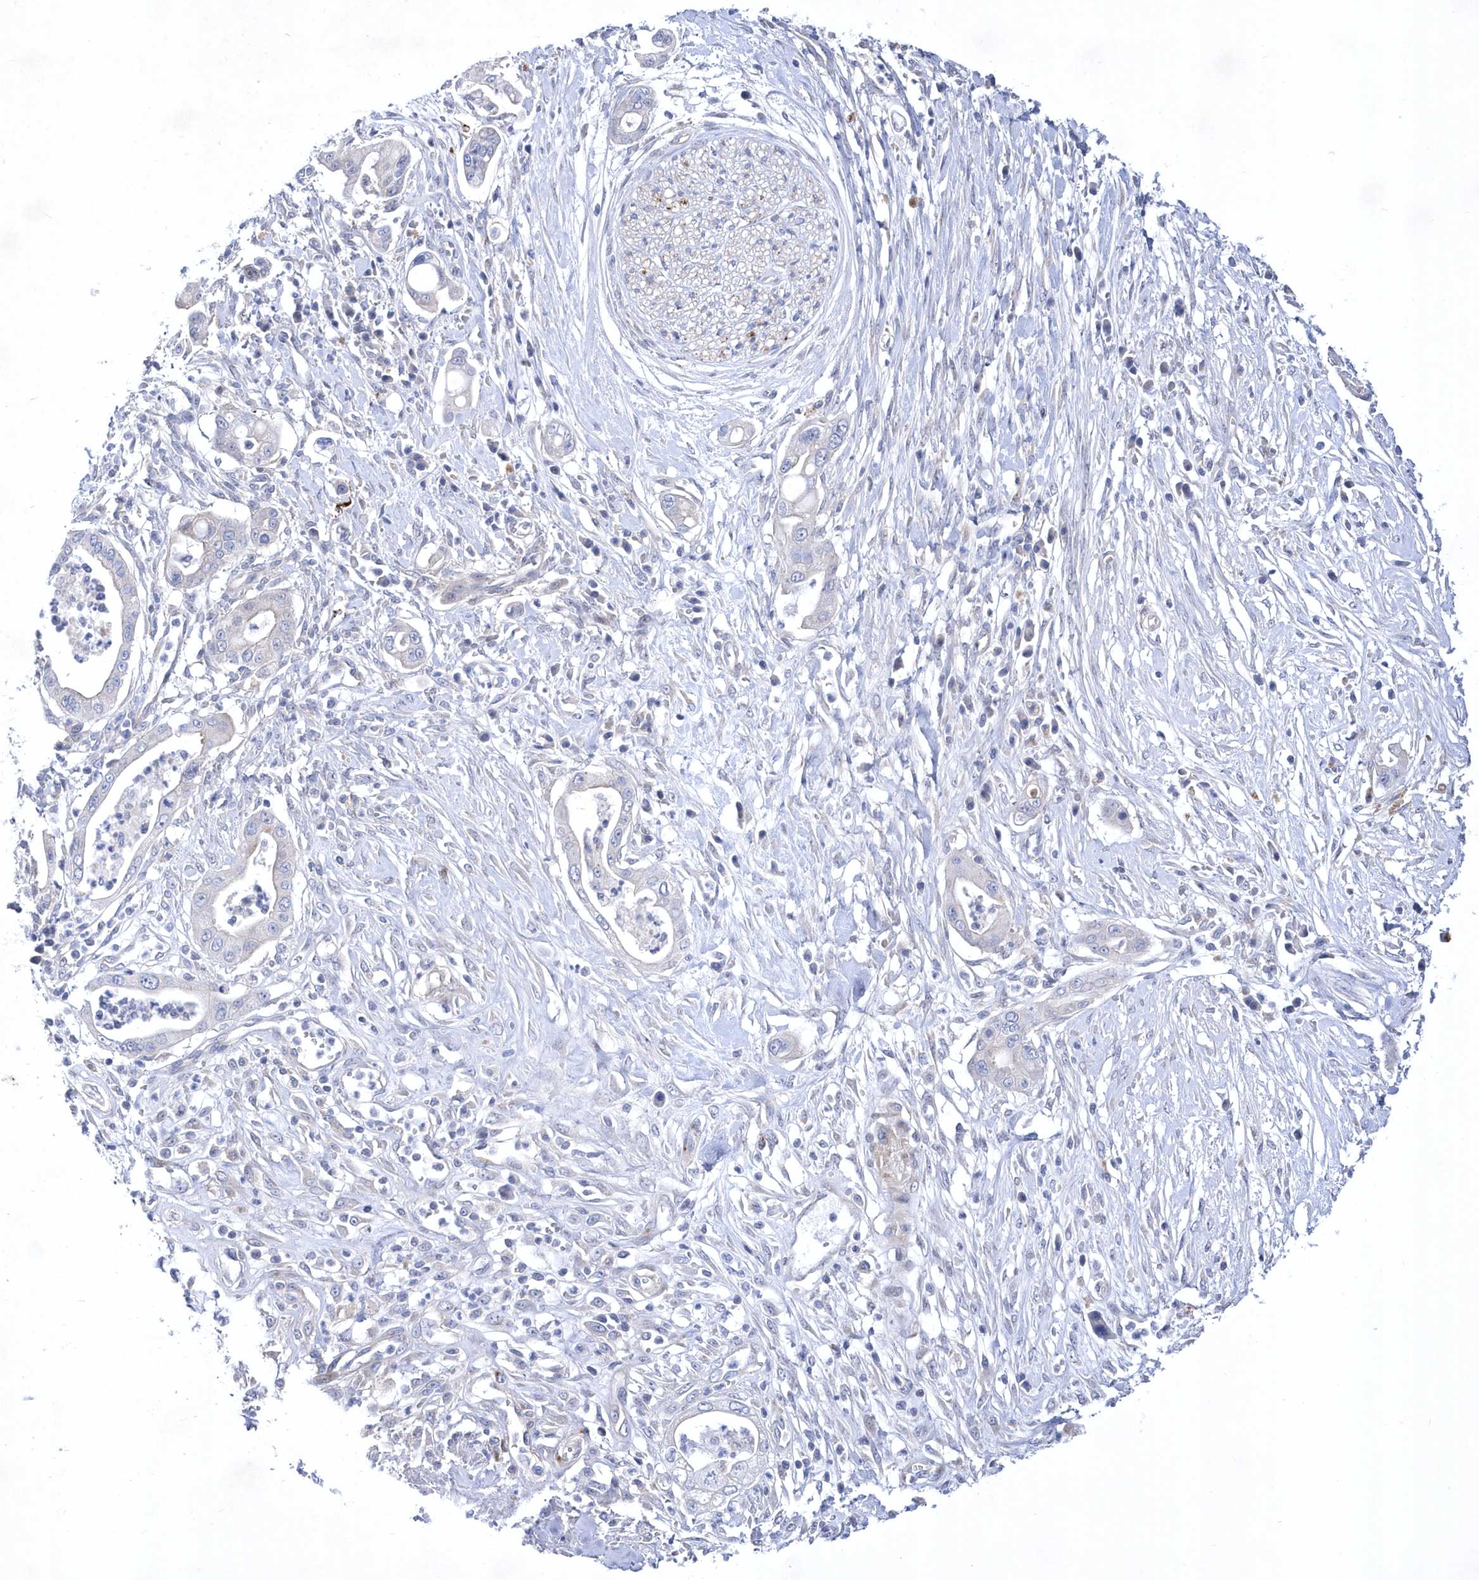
{"staining": {"intensity": "negative", "quantity": "none", "location": "none"}, "tissue": "pancreatic cancer", "cell_type": "Tumor cells", "image_type": "cancer", "snomed": [{"axis": "morphology", "description": "Adenocarcinoma, NOS"}, {"axis": "topography", "description": "Pancreas"}], "caption": "Pancreatic cancer (adenocarcinoma) stained for a protein using IHC displays no staining tumor cells.", "gene": "LONRF2", "patient": {"sex": "male", "age": 68}}